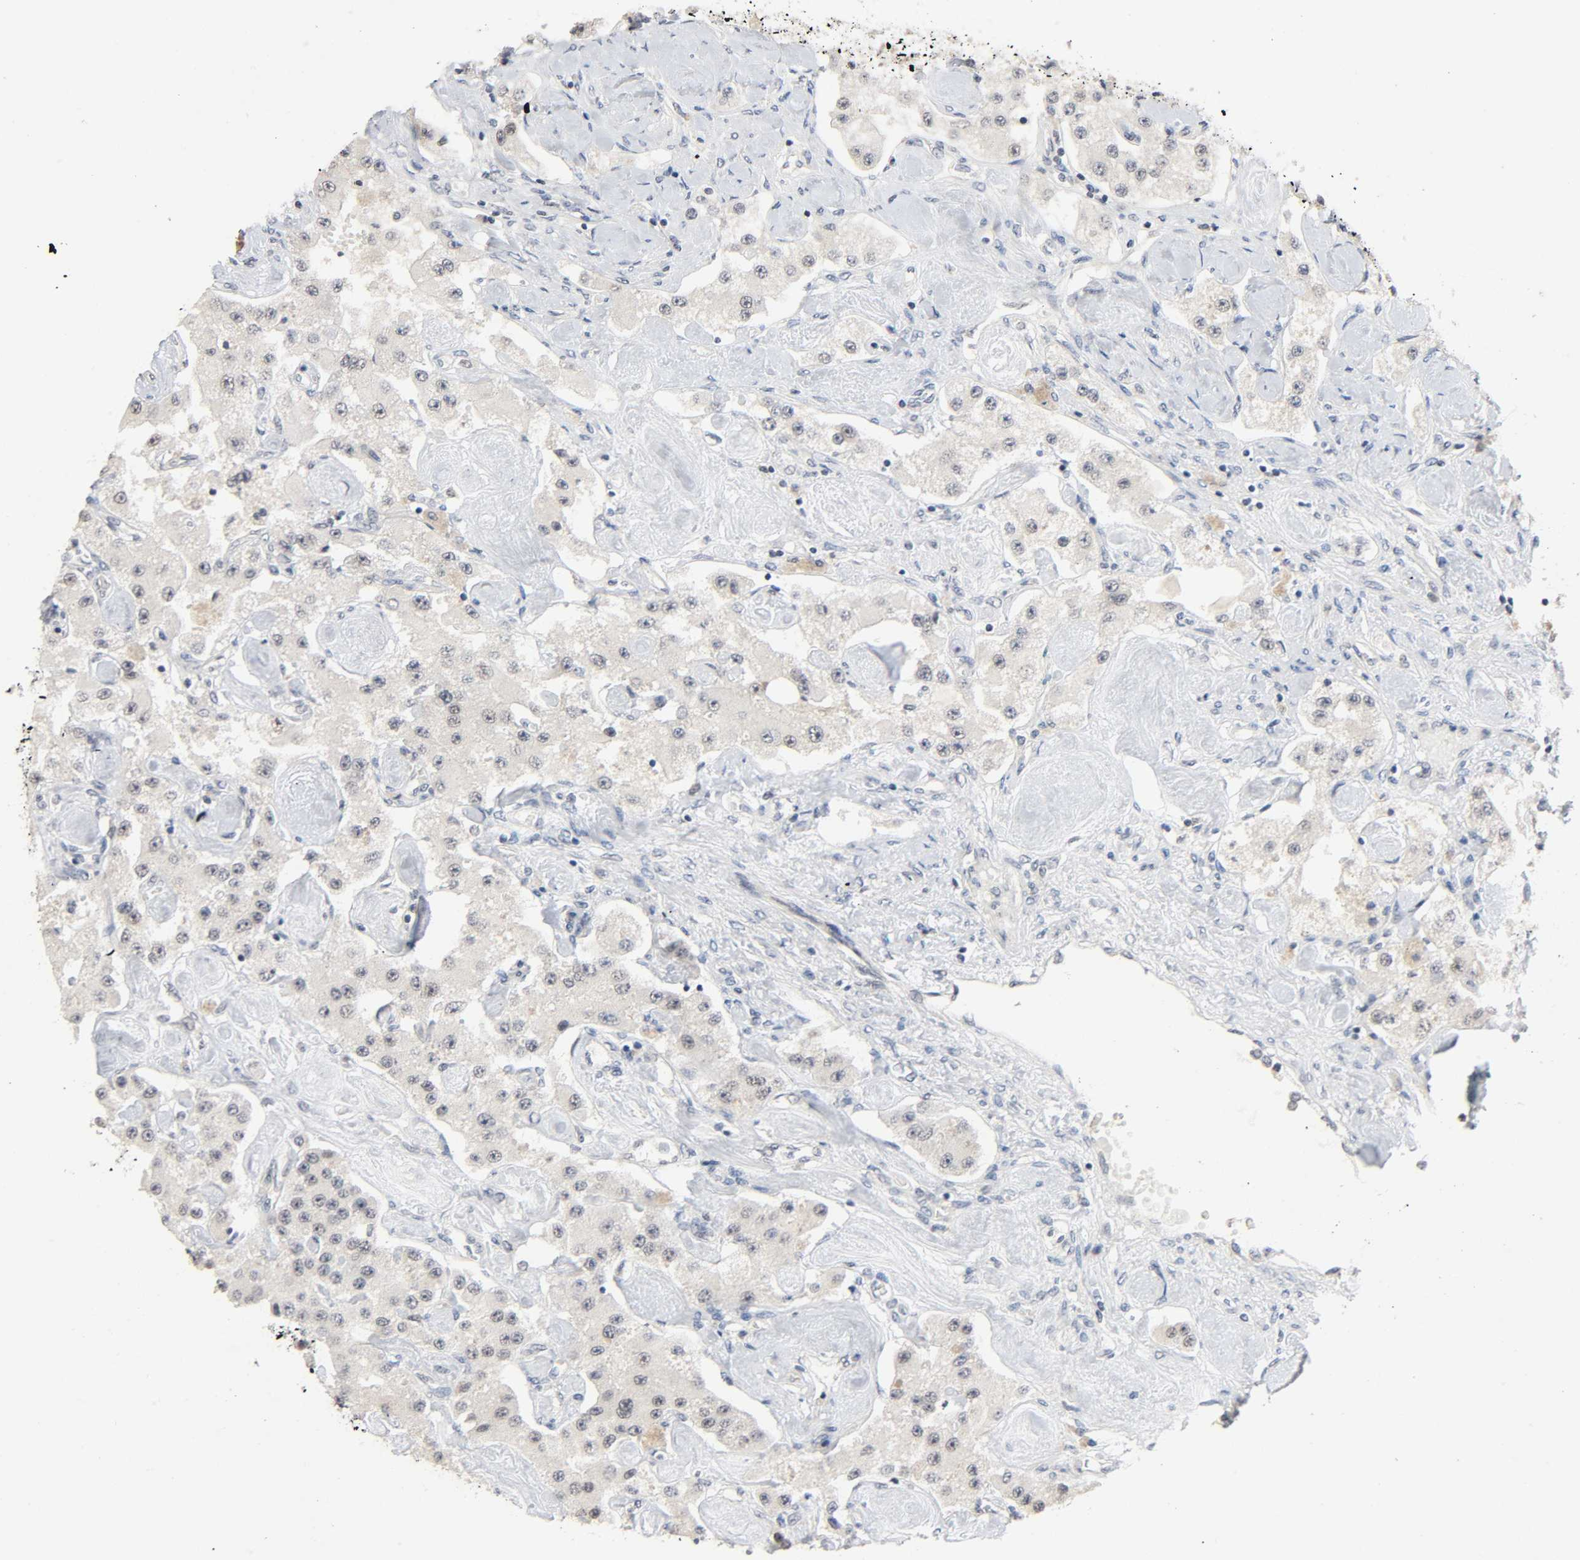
{"staining": {"intensity": "weak", "quantity": "25%-75%", "location": "cytoplasmic/membranous"}, "tissue": "carcinoid", "cell_type": "Tumor cells", "image_type": "cancer", "snomed": [{"axis": "morphology", "description": "Carcinoid, malignant, NOS"}, {"axis": "topography", "description": "Pancreas"}], "caption": "Weak cytoplasmic/membranous expression for a protein is appreciated in approximately 25%-75% of tumor cells of carcinoid using immunohistochemistry.", "gene": "MAPKAPK5", "patient": {"sex": "male", "age": 41}}